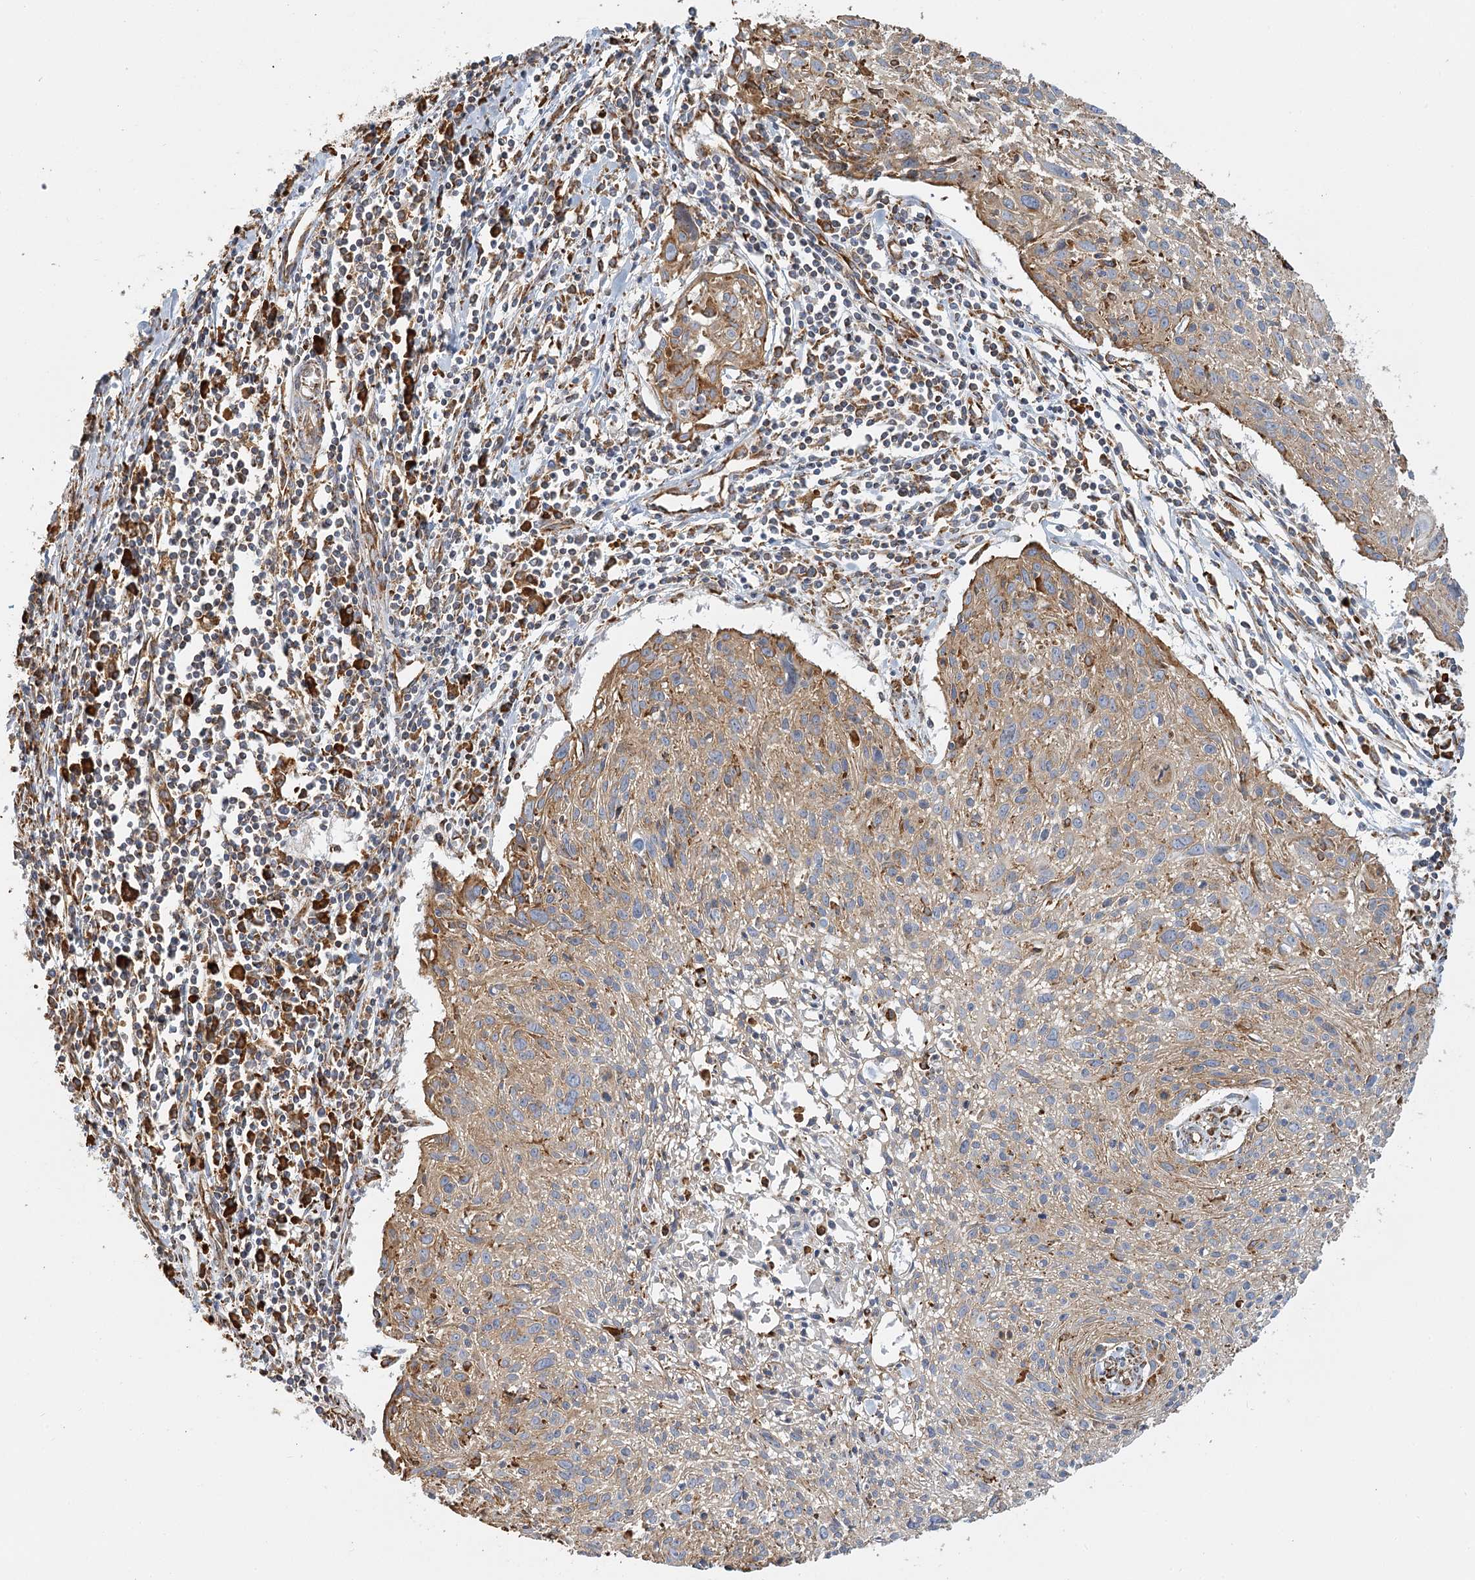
{"staining": {"intensity": "moderate", "quantity": "25%-75%", "location": "cytoplasmic/membranous"}, "tissue": "cervical cancer", "cell_type": "Tumor cells", "image_type": "cancer", "snomed": [{"axis": "morphology", "description": "Squamous cell carcinoma, NOS"}, {"axis": "topography", "description": "Cervix"}], "caption": "This histopathology image displays IHC staining of cervical cancer, with medium moderate cytoplasmic/membranous expression in about 25%-75% of tumor cells.", "gene": "TAS1R1", "patient": {"sex": "female", "age": 51}}